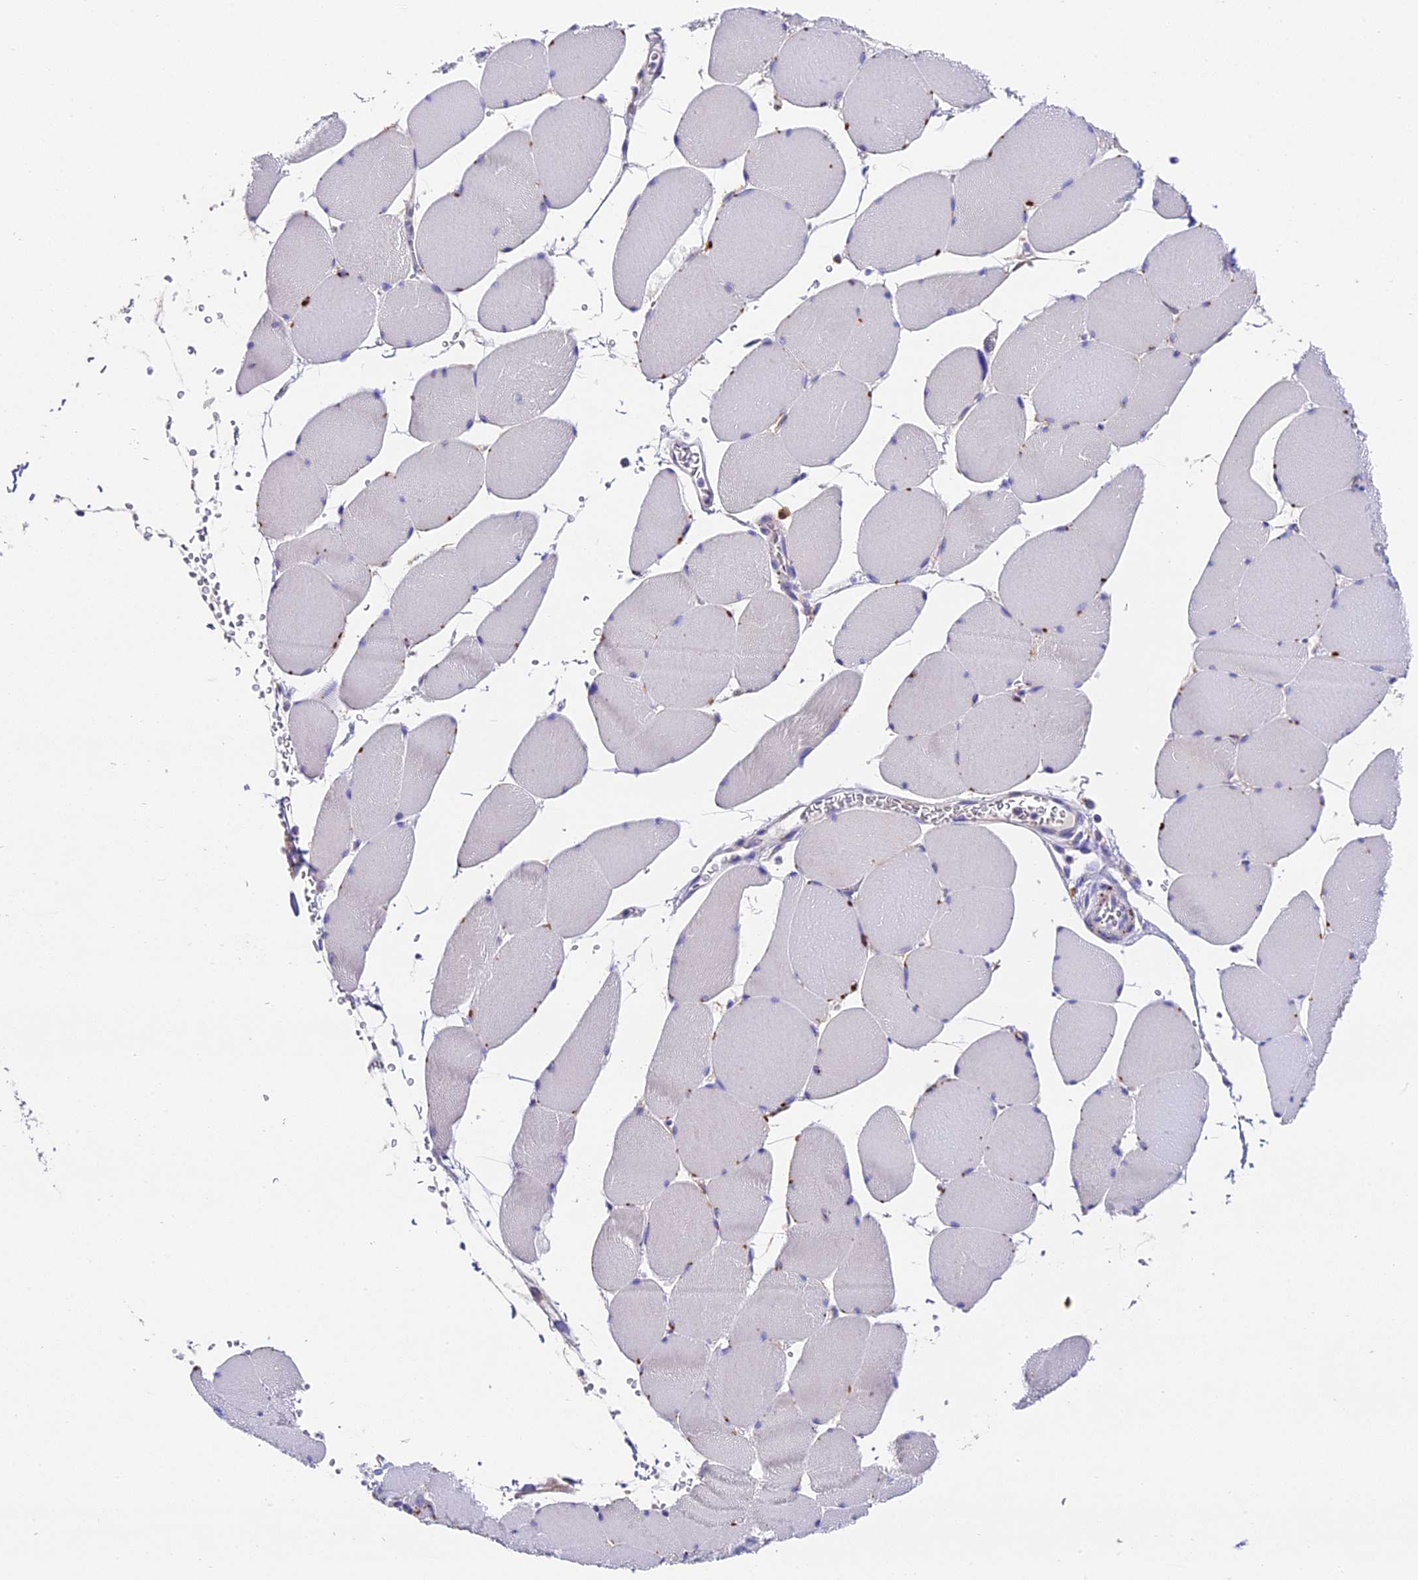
{"staining": {"intensity": "negative", "quantity": "none", "location": "none"}, "tissue": "skeletal muscle", "cell_type": "Myocytes", "image_type": "normal", "snomed": [{"axis": "morphology", "description": "Normal tissue, NOS"}, {"axis": "topography", "description": "Skeletal muscle"}, {"axis": "topography", "description": "Head-Neck"}], "caption": "Micrograph shows no protein positivity in myocytes of benign skeletal muscle.", "gene": "LYPD6", "patient": {"sex": "male", "age": 66}}